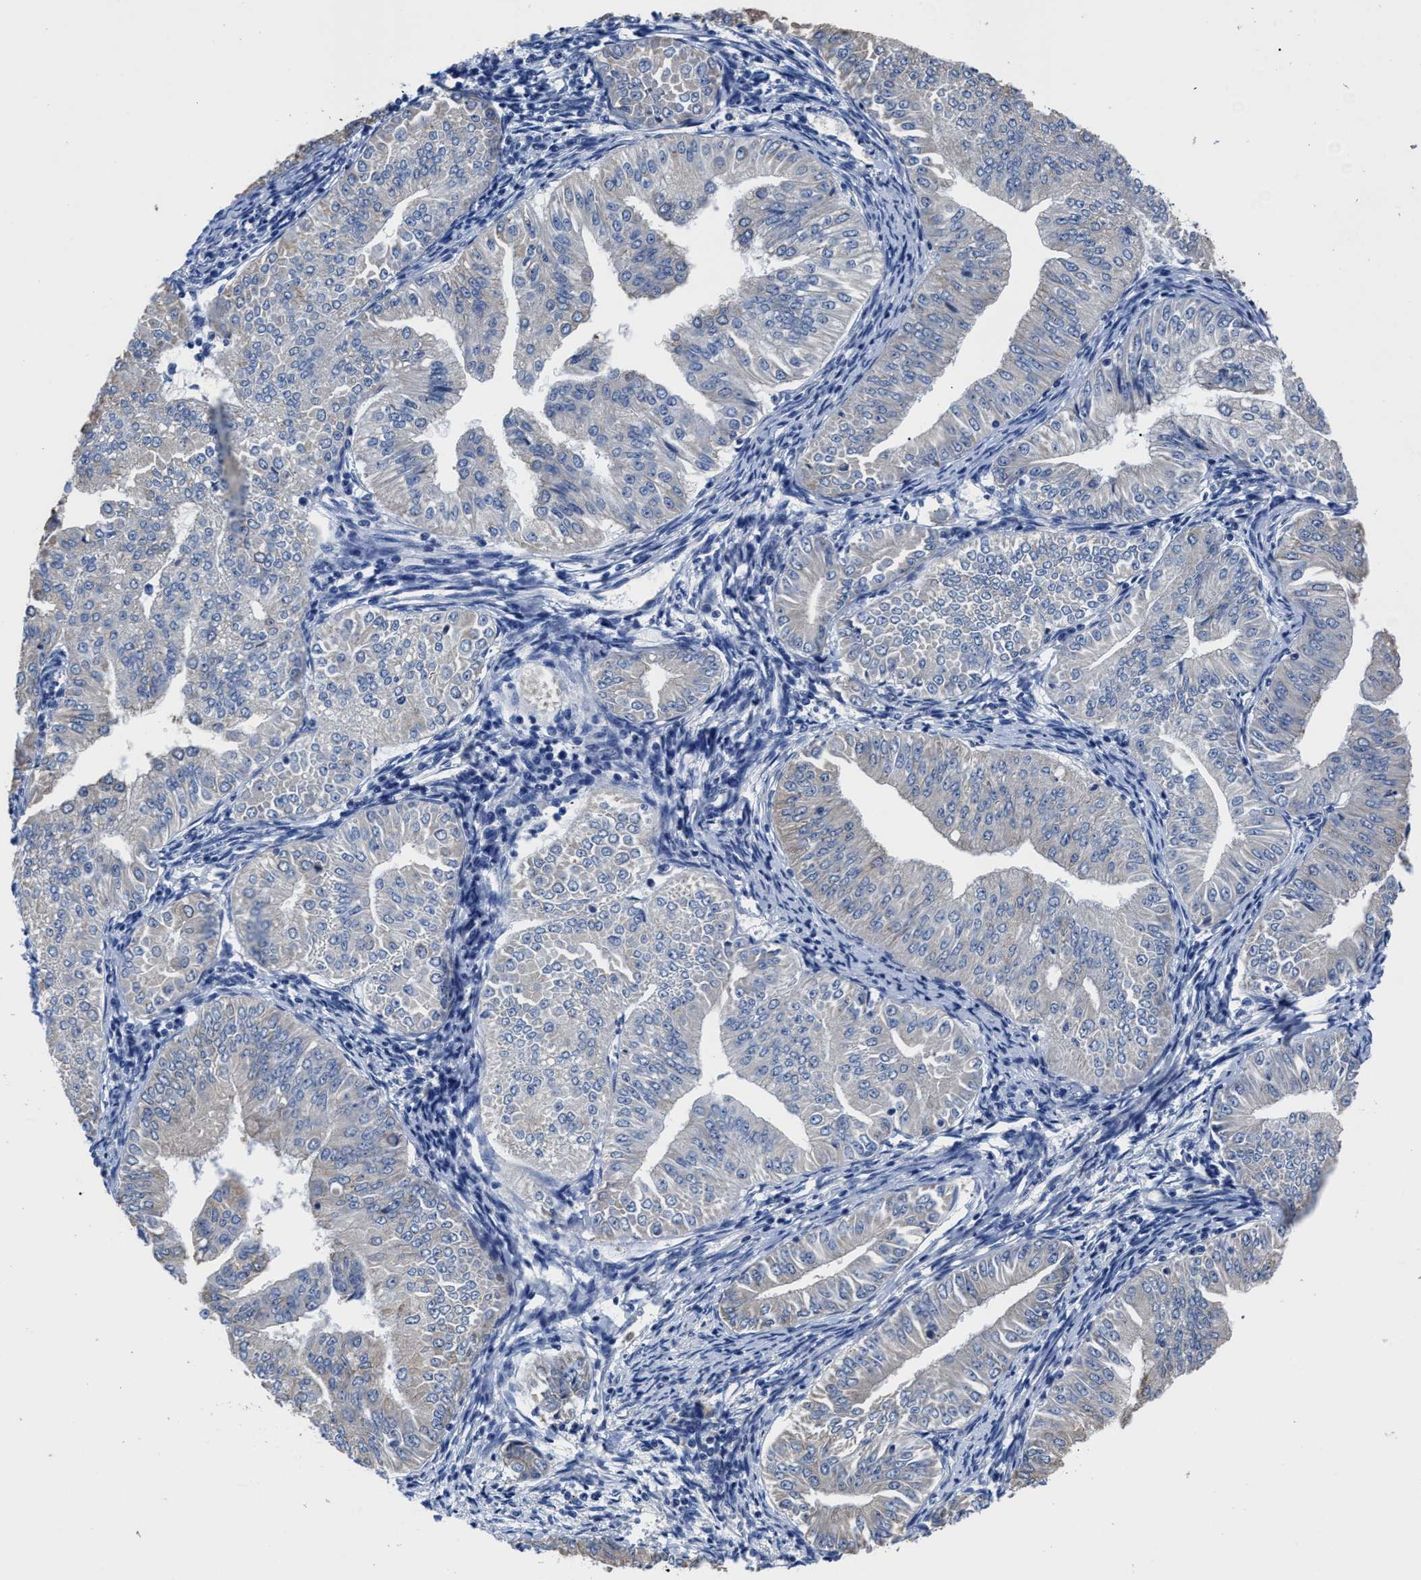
{"staining": {"intensity": "negative", "quantity": "none", "location": "none"}, "tissue": "endometrial cancer", "cell_type": "Tumor cells", "image_type": "cancer", "snomed": [{"axis": "morphology", "description": "Normal tissue, NOS"}, {"axis": "morphology", "description": "Adenocarcinoma, NOS"}, {"axis": "topography", "description": "Endometrium"}], "caption": "IHC histopathology image of endometrial cancer stained for a protein (brown), which shows no positivity in tumor cells.", "gene": "SRPK2", "patient": {"sex": "female", "age": 53}}